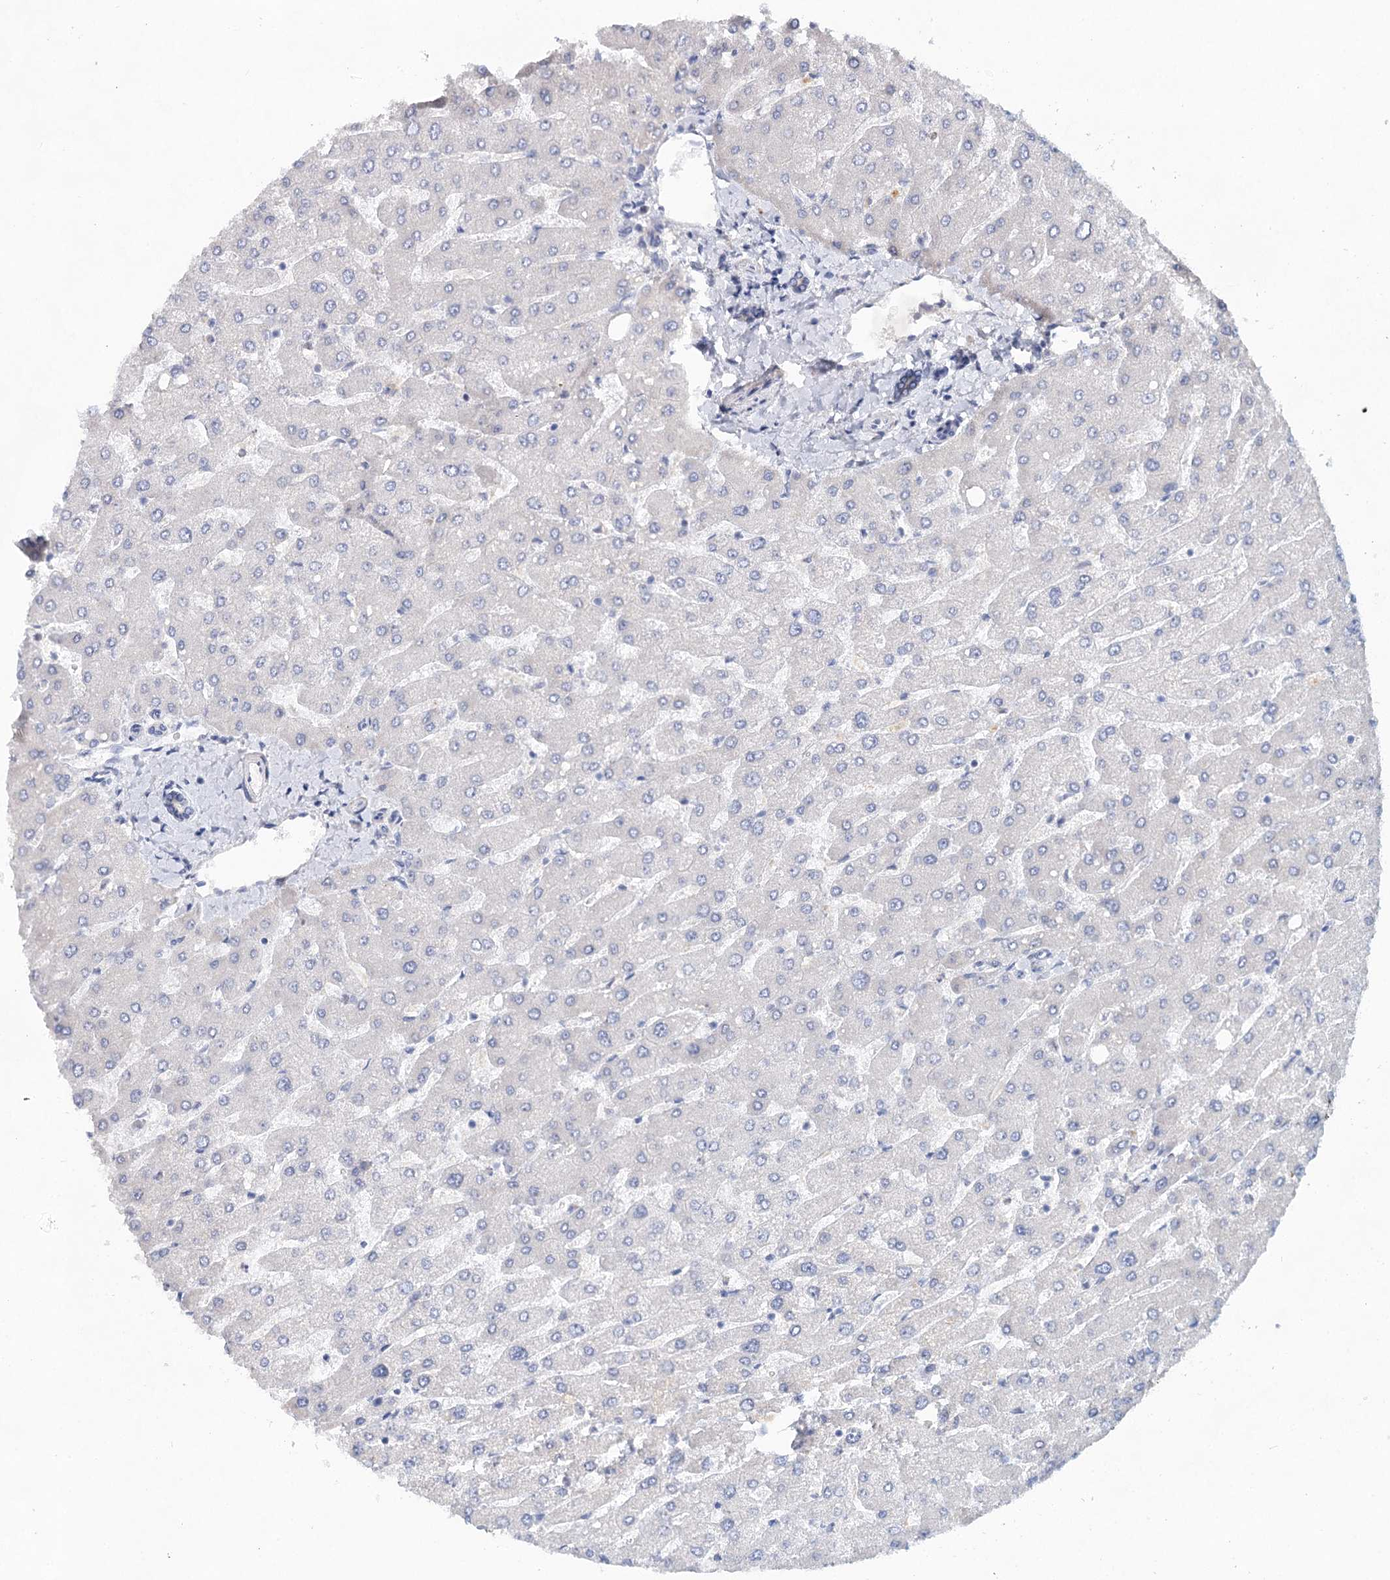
{"staining": {"intensity": "negative", "quantity": "none", "location": "none"}, "tissue": "liver", "cell_type": "Cholangiocytes", "image_type": "normal", "snomed": [{"axis": "morphology", "description": "Normal tissue, NOS"}, {"axis": "topography", "description": "Liver"}], "caption": "Immunohistochemistry histopathology image of normal liver: liver stained with DAB (3,3'-diaminobenzidine) demonstrates no significant protein expression in cholangiocytes. (Stains: DAB (3,3'-diaminobenzidine) IHC with hematoxylin counter stain, Microscopy: brightfield microscopy at high magnification).", "gene": "BLTP1", "patient": {"sex": "male", "age": 55}}